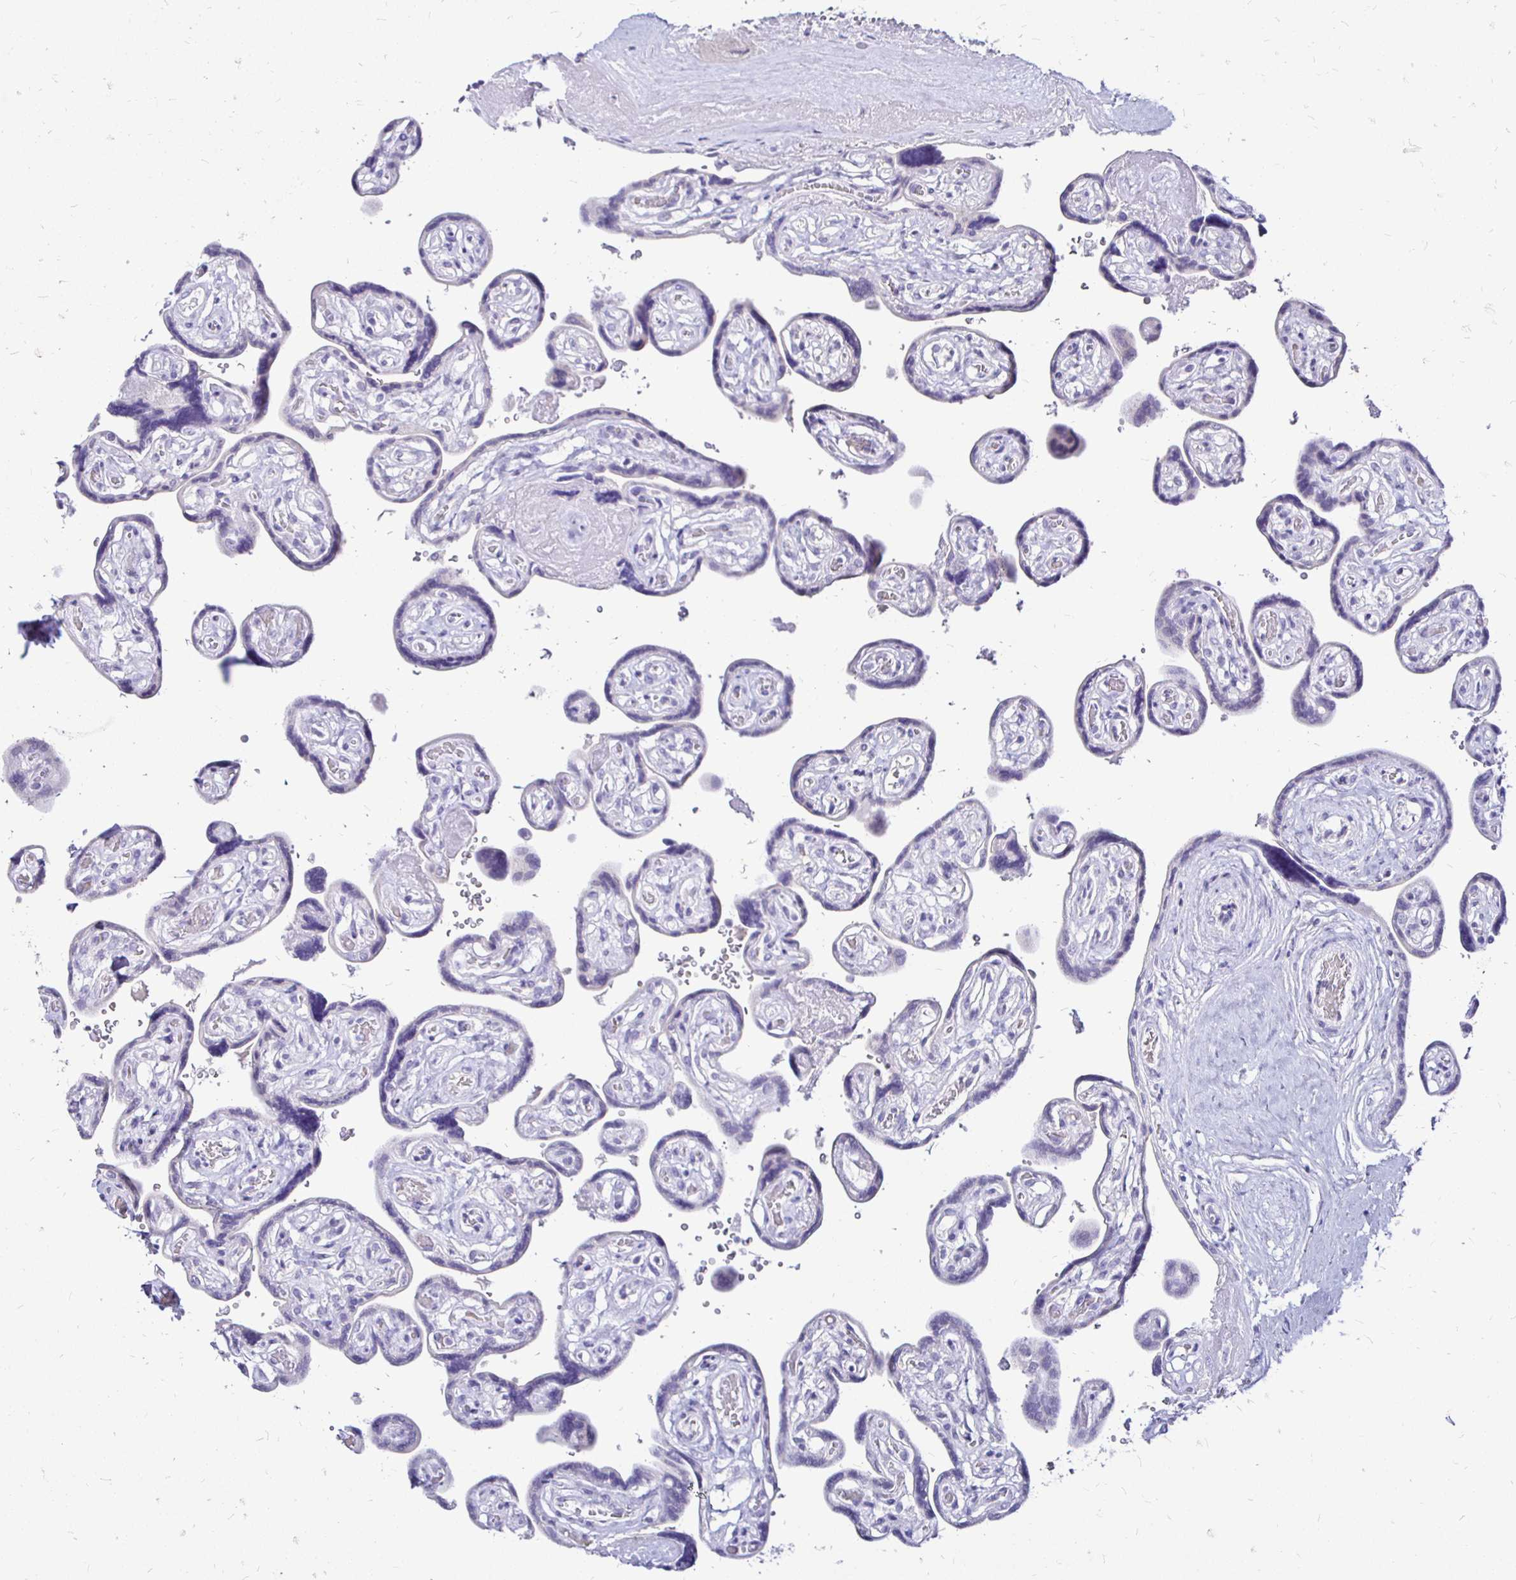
{"staining": {"intensity": "negative", "quantity": "none", "location": "none"}, "tissue": "placenta", "cell_type": "Trophoblastic cells", "image_type": "normal", "snomed": [{"axis": "morphology", "description": "Normal tissue, NOS"}, {"axis": "topography", "description": "Placenta"}], "caption": "This is a histopathology image of IHC staining of normal placenta, which shows no staining in trophoblastic cells.", "gene": "IRGC", "patient": {"sex": "female", "age": 32}}